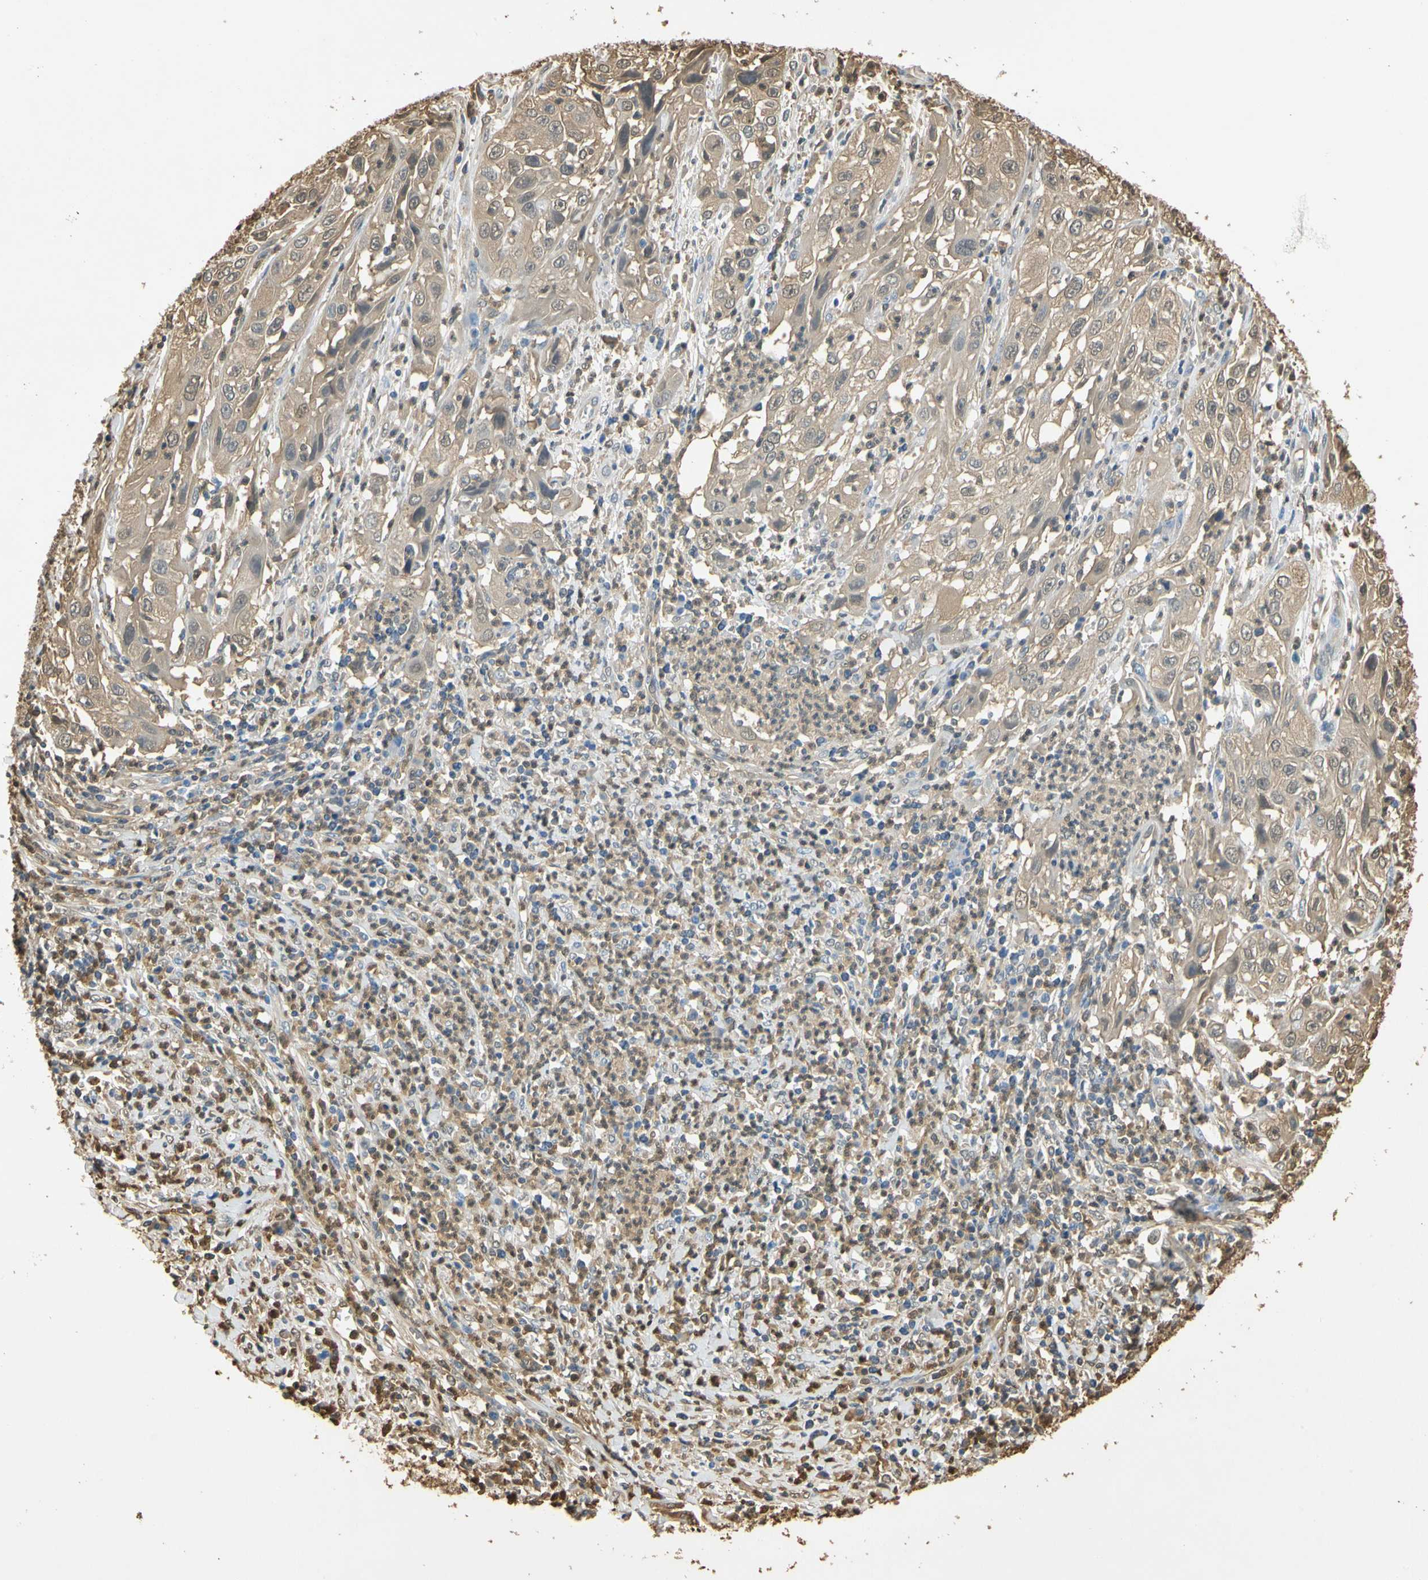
{"staining": {"intensity": "weak", "quantity": ">75%", "location": "cytoplasmic/membranous"}, "tissue": "cervical cancer", "cell_type": "Tumor cells", "image_type": "cancer", "snomed": [{"axis": "morphology", "description": "Squamous cell carcinoma, NOS"}, {"axis": "topography", "description": "Cervix"}], "caption": "Immunohistochemistry (IHC) of squamous cell carcinoma (cervical) displays low levels of weak cytoplasmic/membranous positivity in about >75% of tumor cells.", "gene": "S100A6", "patient": {"sex": "female", "age": 32}}